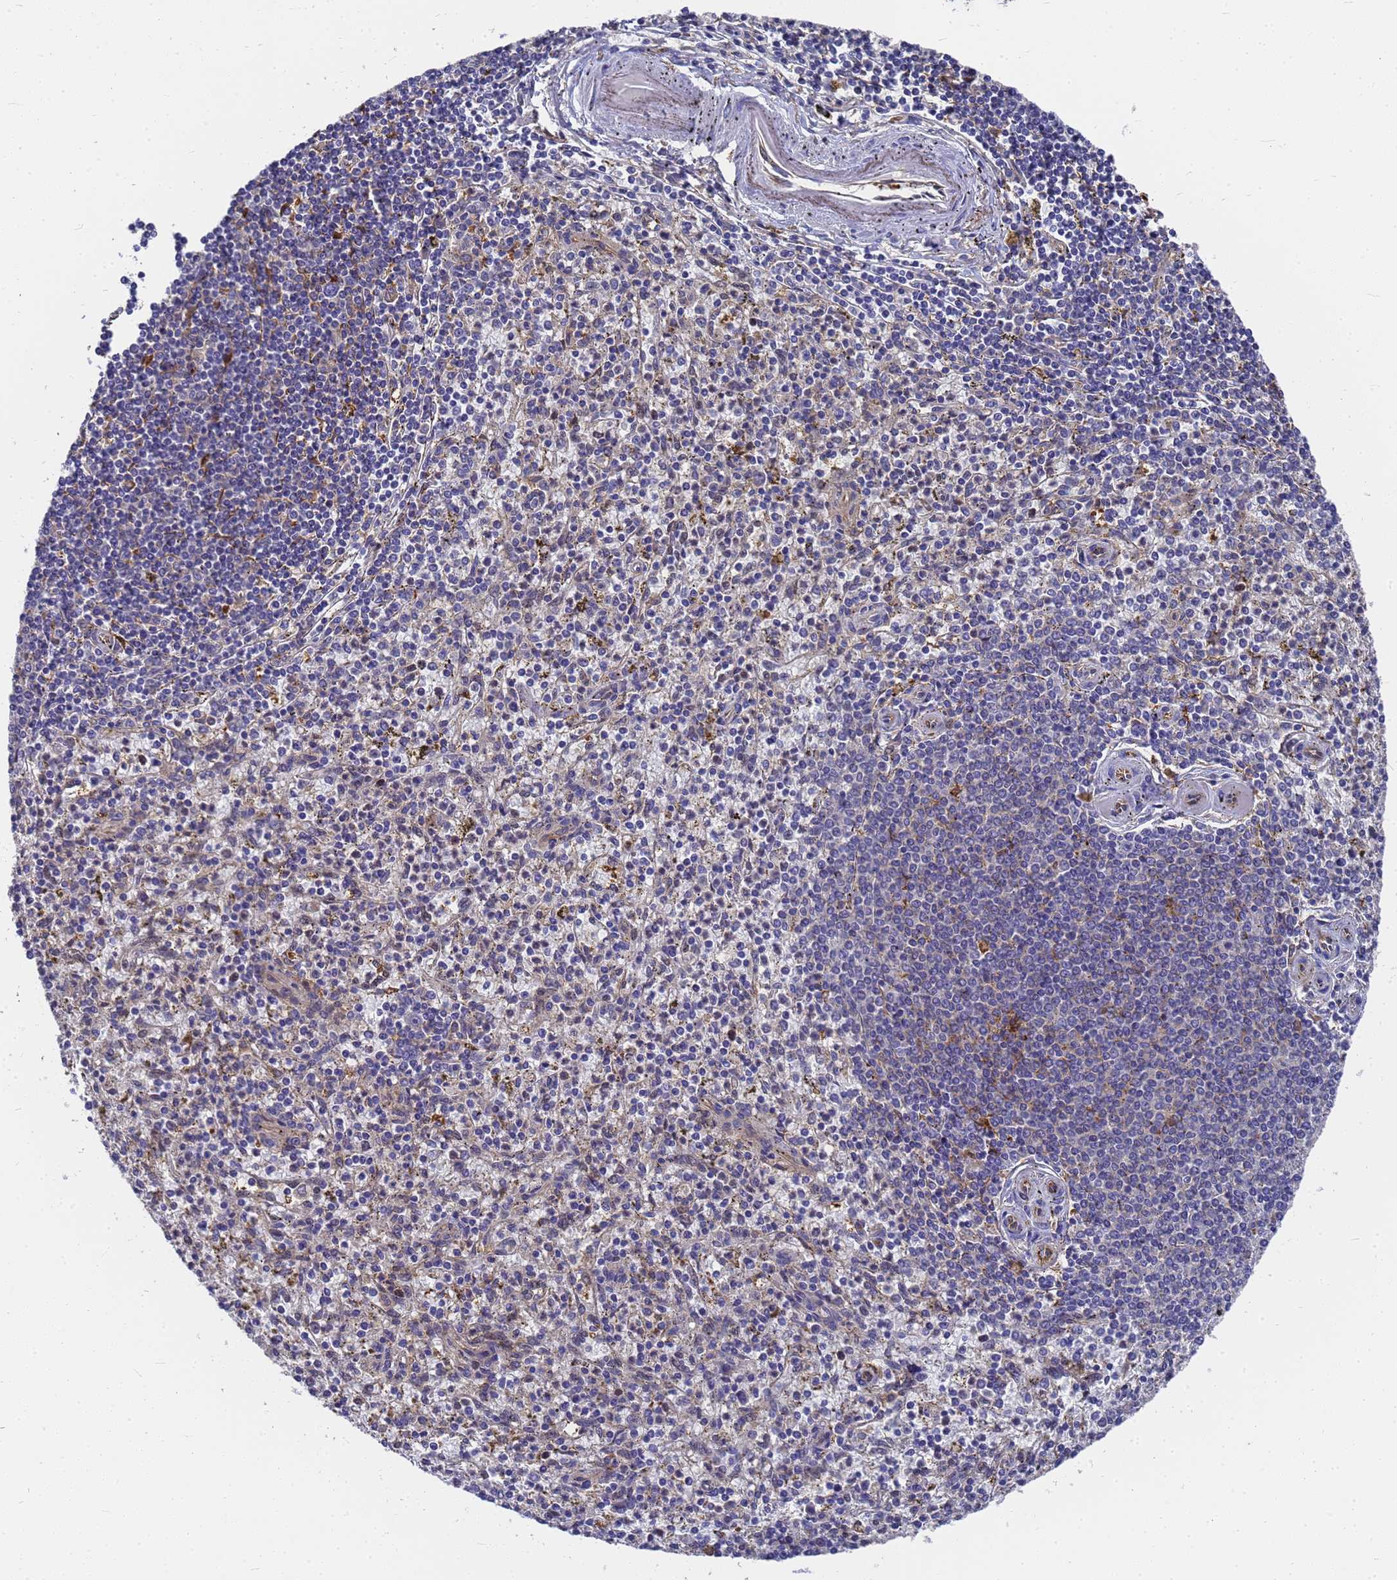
{"staining": {"intensity": "negative", "quantity": "none", "location": "none"}, "tissue": "spleen", "cell_type": "Cells in red pulp", "image_type": "normal", "snomed": [{"axis": "morphology", "description": "Normal tissue, NOS"}, {"axis": "topography", "description": "Spleen"}], "caption": "This micrograph is of benign spleen stained with IHC to label a protein in brown with the nuclei are counter-stained blue. There is no staining in cells in red pulp.", "gene": "SLC35E2B", "patient": {"sex": "male", "age": 72}}